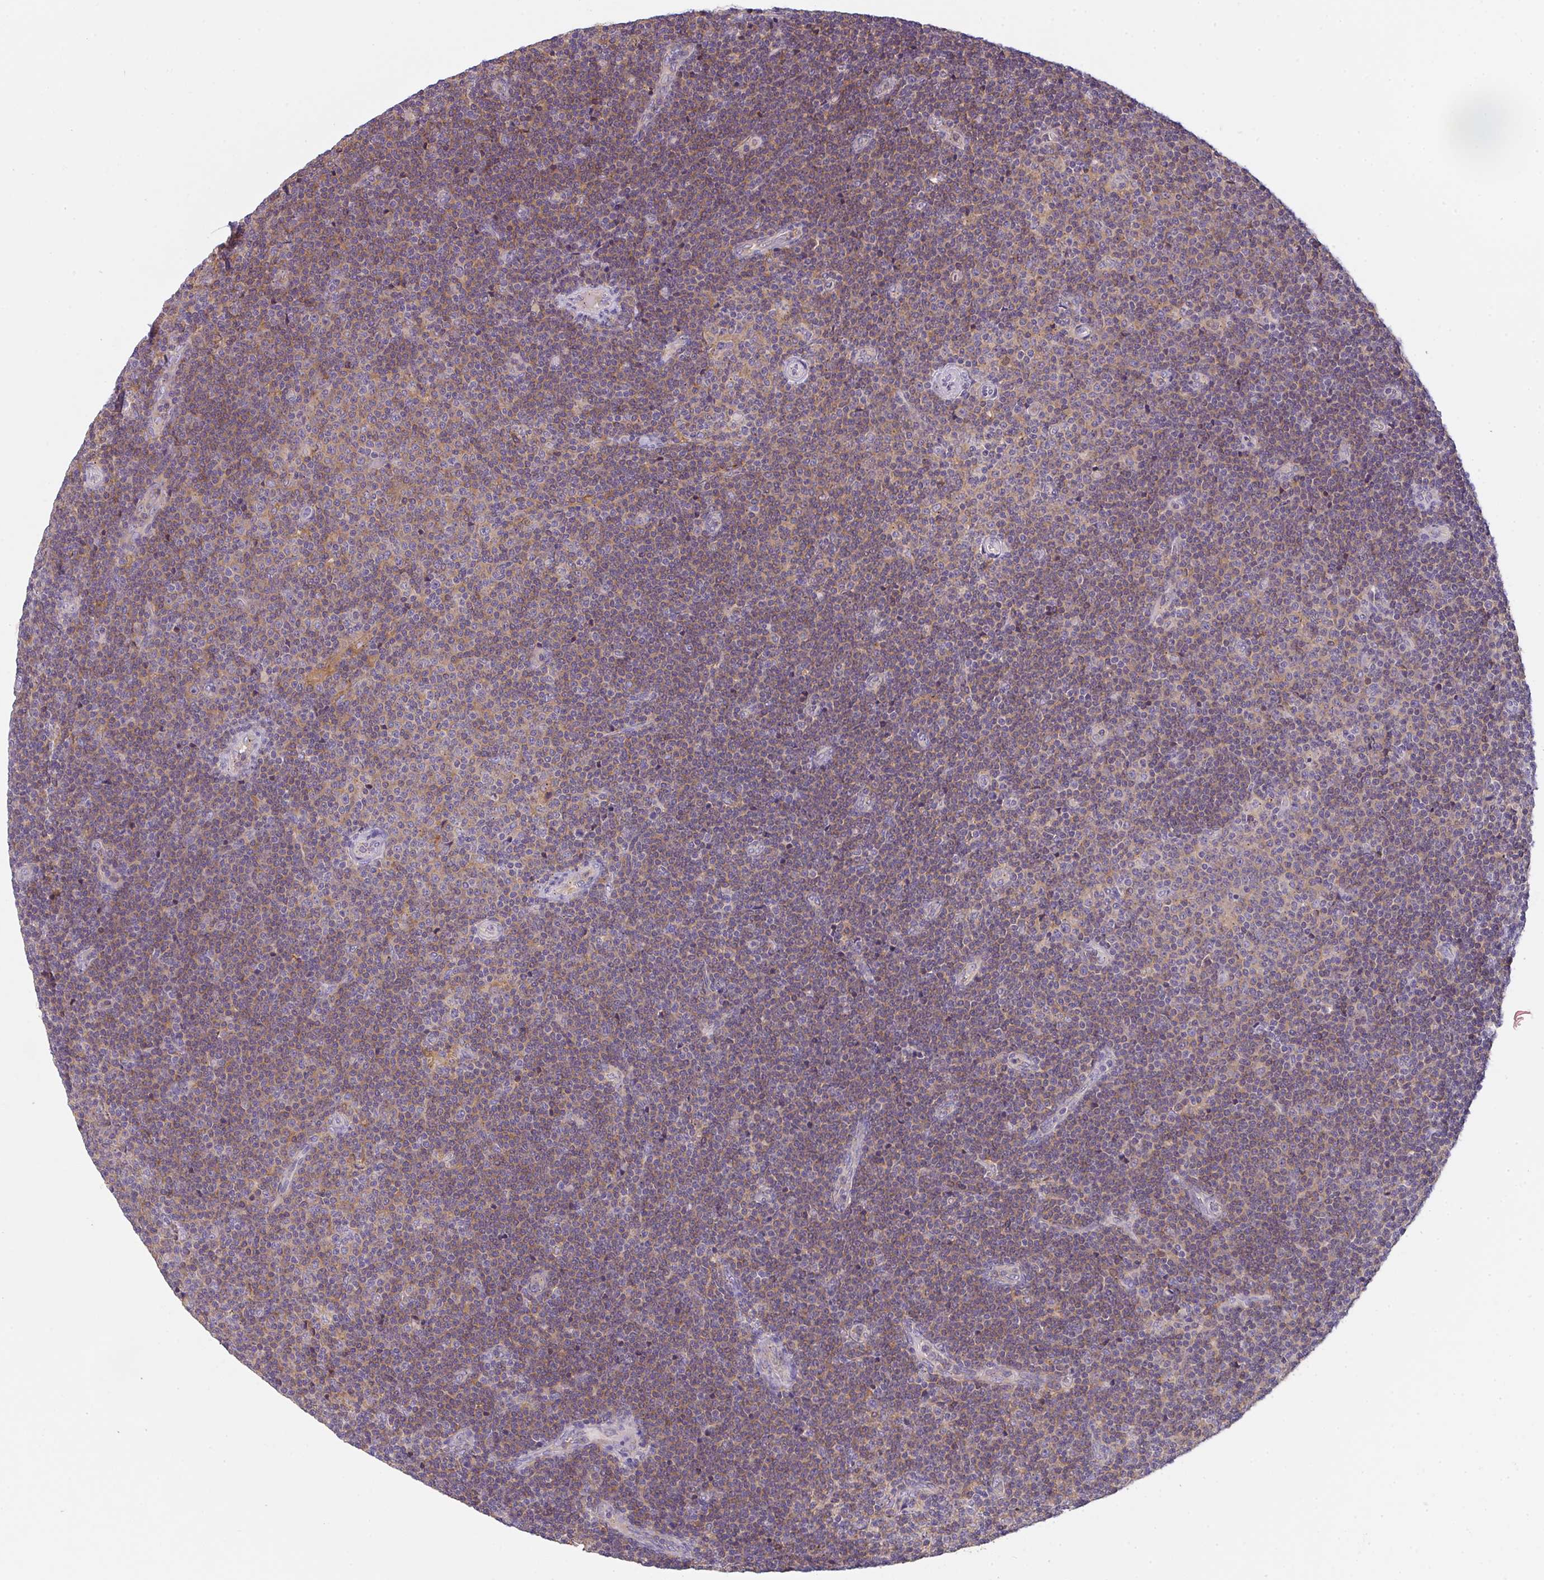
{"staining": {"intensity": "weak", "quantity": "25%-75%", "location": "cytoplasmic/membranous"}, "tissue": "lymphoma", "cell_type": "Tumor cells", "image_type": "cancer", "snomed": [{"axis": "morphology", "description": "Malignant lymphoma, non-Hodgkin's type, Low grade"}, {"axis": "topography", "description": "Lymph node"}], "caption": "This is an image of IHC staining of malignant lymphoma, non-Hodgkin's type (low-grade), which shows weak staining in the cytoplasmic/membranous of tumor cells.", "gene": "SNX5", "patient": {"sex": "male", "age": 48}}